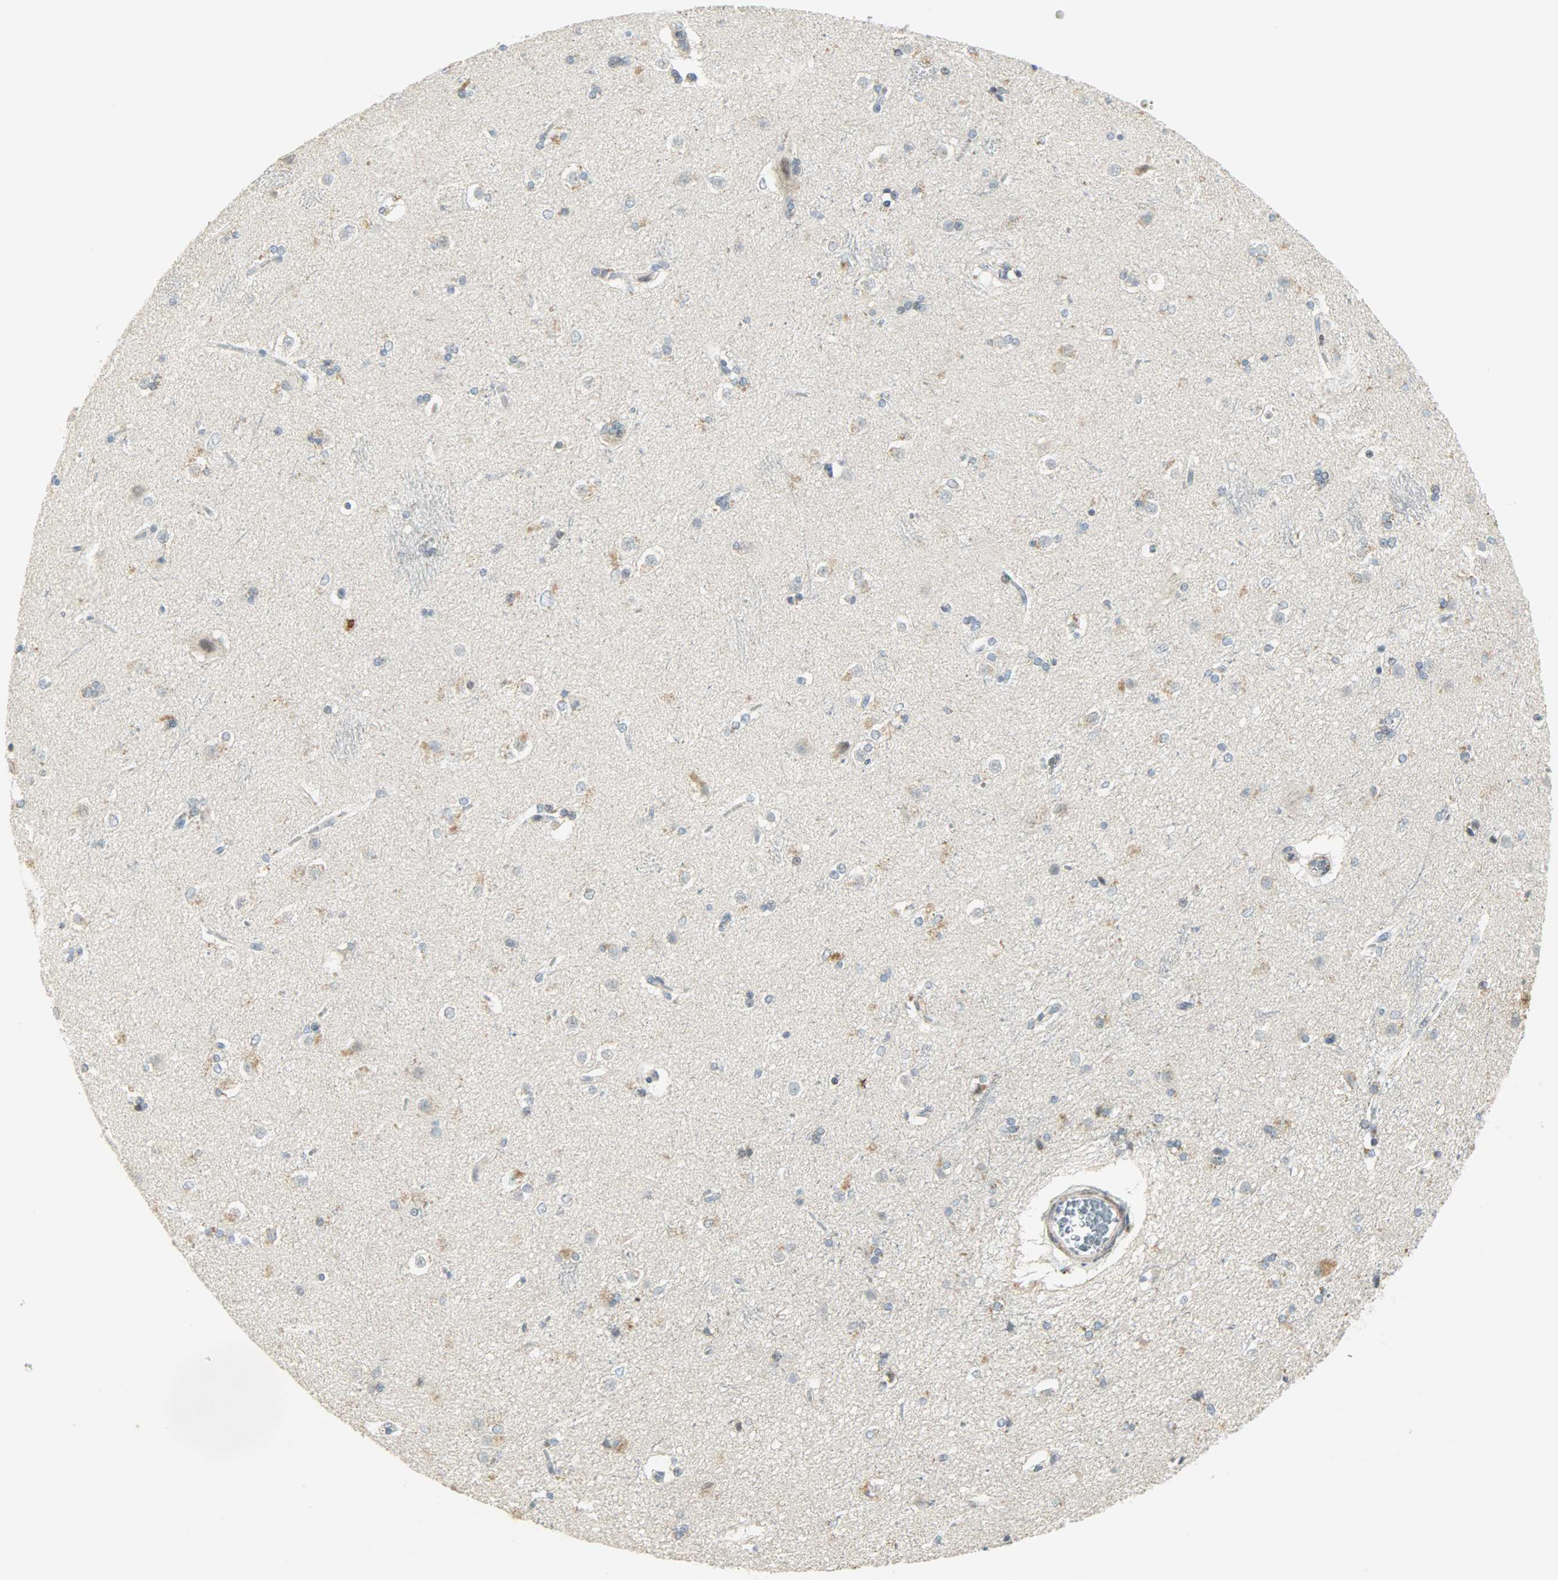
{"staining": {"intensity": "moderate", "quantity": "25%-75%", "location": "cytoplasmic/membranous"}, "tissue": "caudate", "cell_type": "Glial cells", "image_type": "normal", "snomed": [{"axis": "morphology", "description": "Normal tissue, NOS"}, {"axis": "topography", "description": "Lateral ventricle wall"}], "caption": "Moderate cytoplasmic/membranous protein expression is present in about 25%-75% of glial cells in caudate.", "gene": "AURKB", "patient": {"sex": "female", "age": 19}}